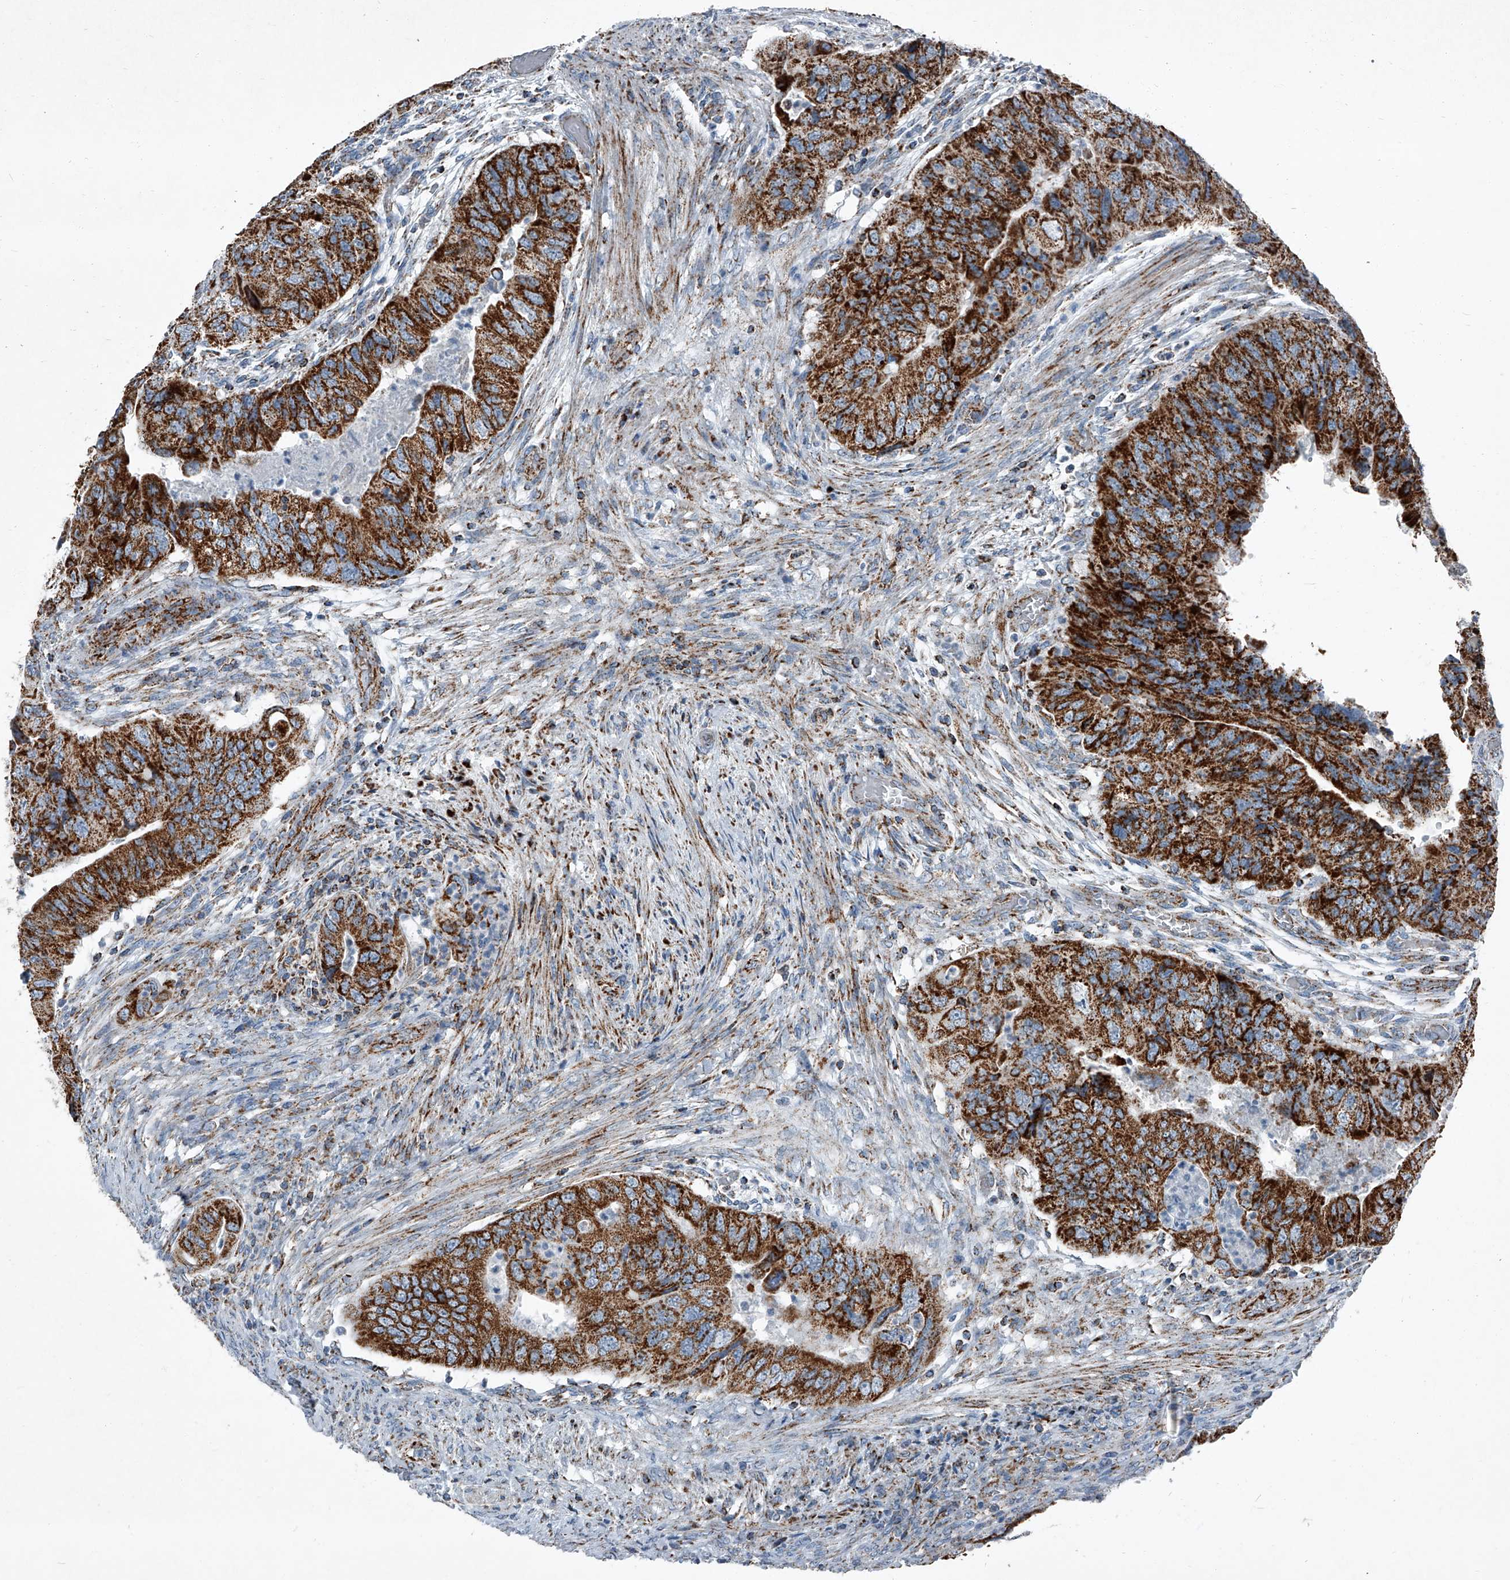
{"staining": {"intensity": "strong", "quantity": ">75%", "location": "cytoplasmic/membranous"}, "tissue": "colorectal cancer", "cell_type": "Tumor cells", "image_type": "cancer", "snomed": [{"axis": "morphology", "description": "Adenocarcinoma, NOS"}, {"axis": "topography", "description": "Rectum"}], "caption": "Immunohistochemistry (DAB (3,3'-diaminobenzidine)) staining of human colorectal cancer (adenocarcinoma) exhibits strong cytoplasmic/membranous protein expression in approximately >75% of tumor cells.", "gene": "CHRNA7", "patient": {"sex": "male", "age": 63}}